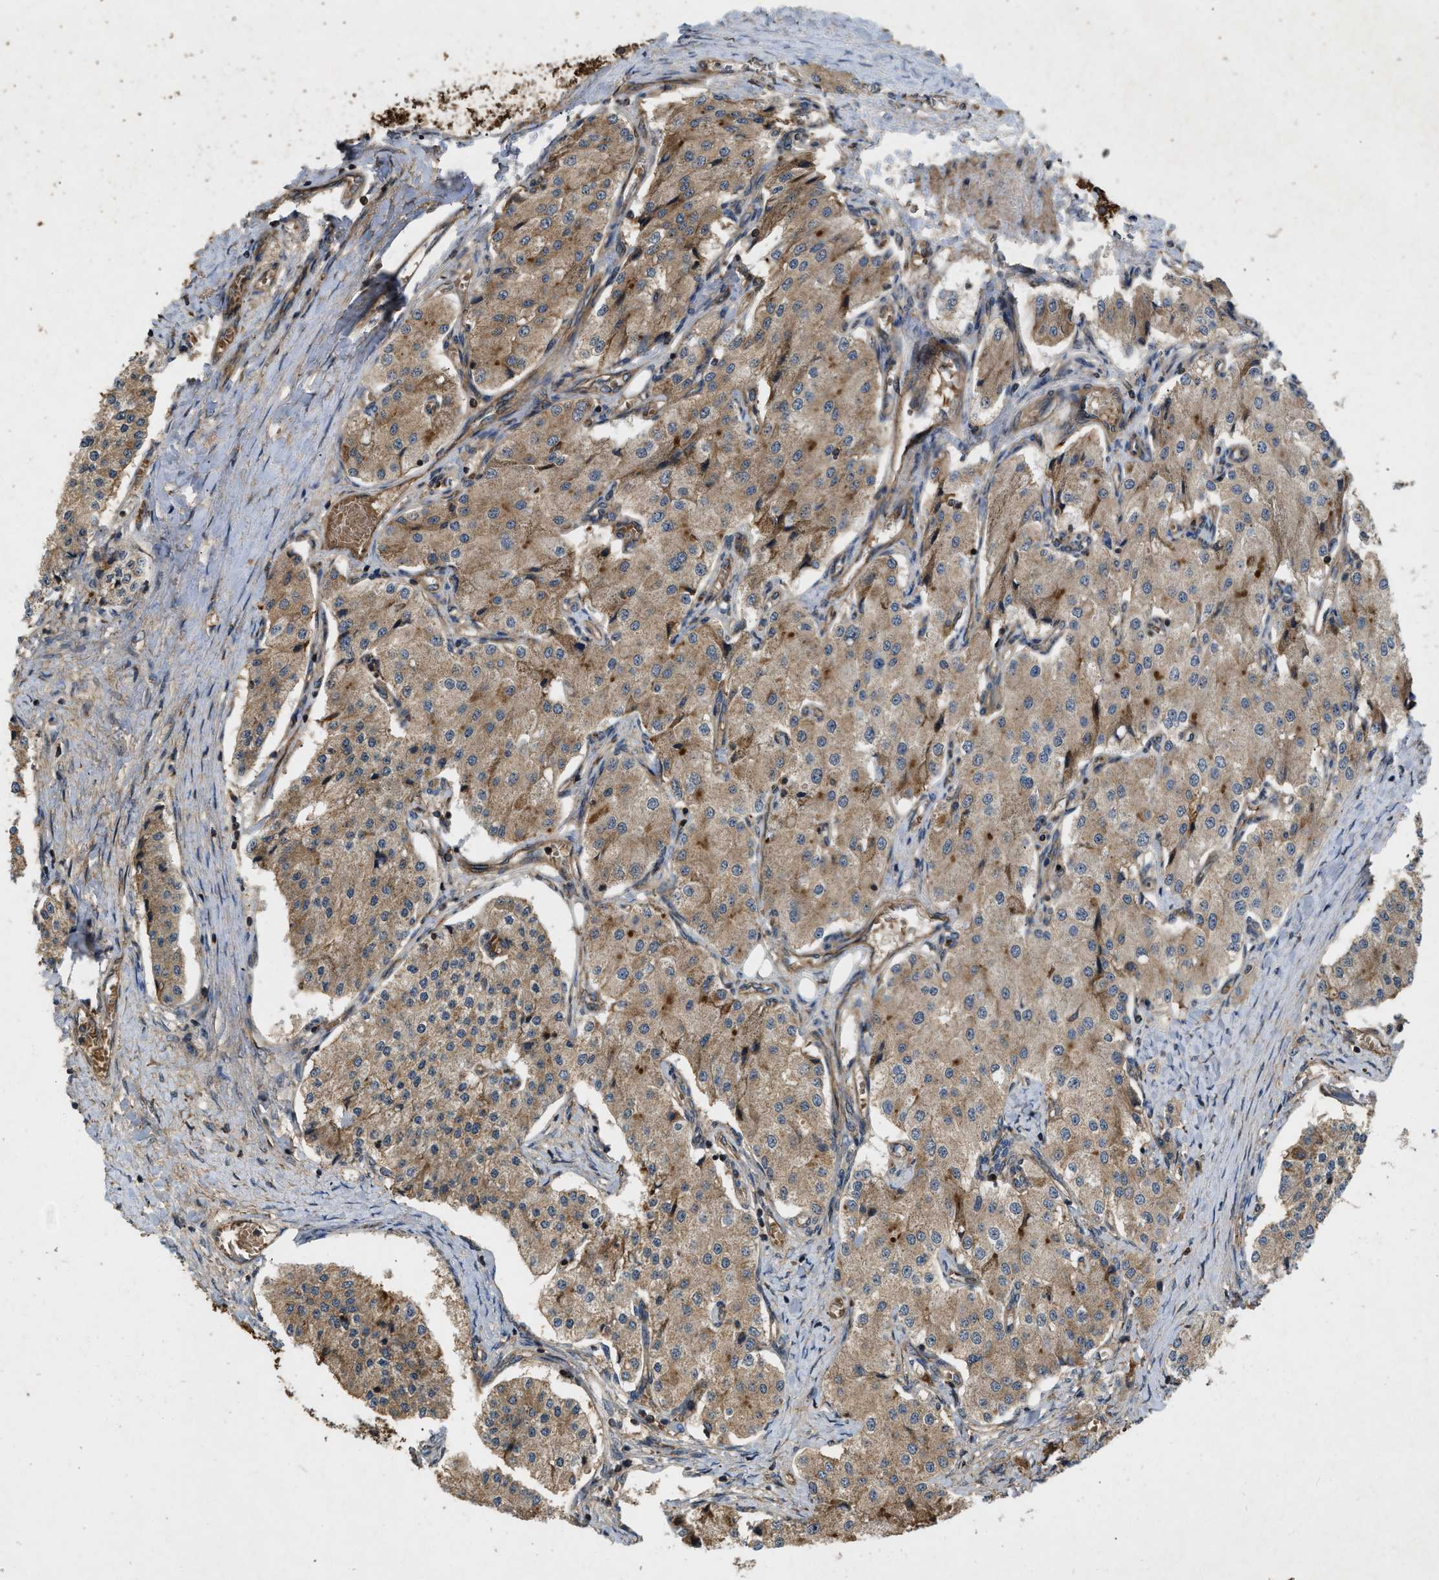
{"staining": {"intensity": "moderate", "quantity": ">75%", "location": "cytoplasmic/membranous"}, "tissue": "carcinoid", "cell_type": "Tumor cells", "image_type": "cancer", "snomed": [{"axis": "morphology", "description": "Carcinoid, malignant, NOS"}, {"axis": "topography", "description": "Colon"}], "caption": "Immunohistochemical staining of carcinoid (malignant) exhibits medium levels of moderate cytoplasmic/membranous protein staining in about >75% of tumor cells.", "gene": "GNB4", "patient": {"sex": "female", "age": 52}}